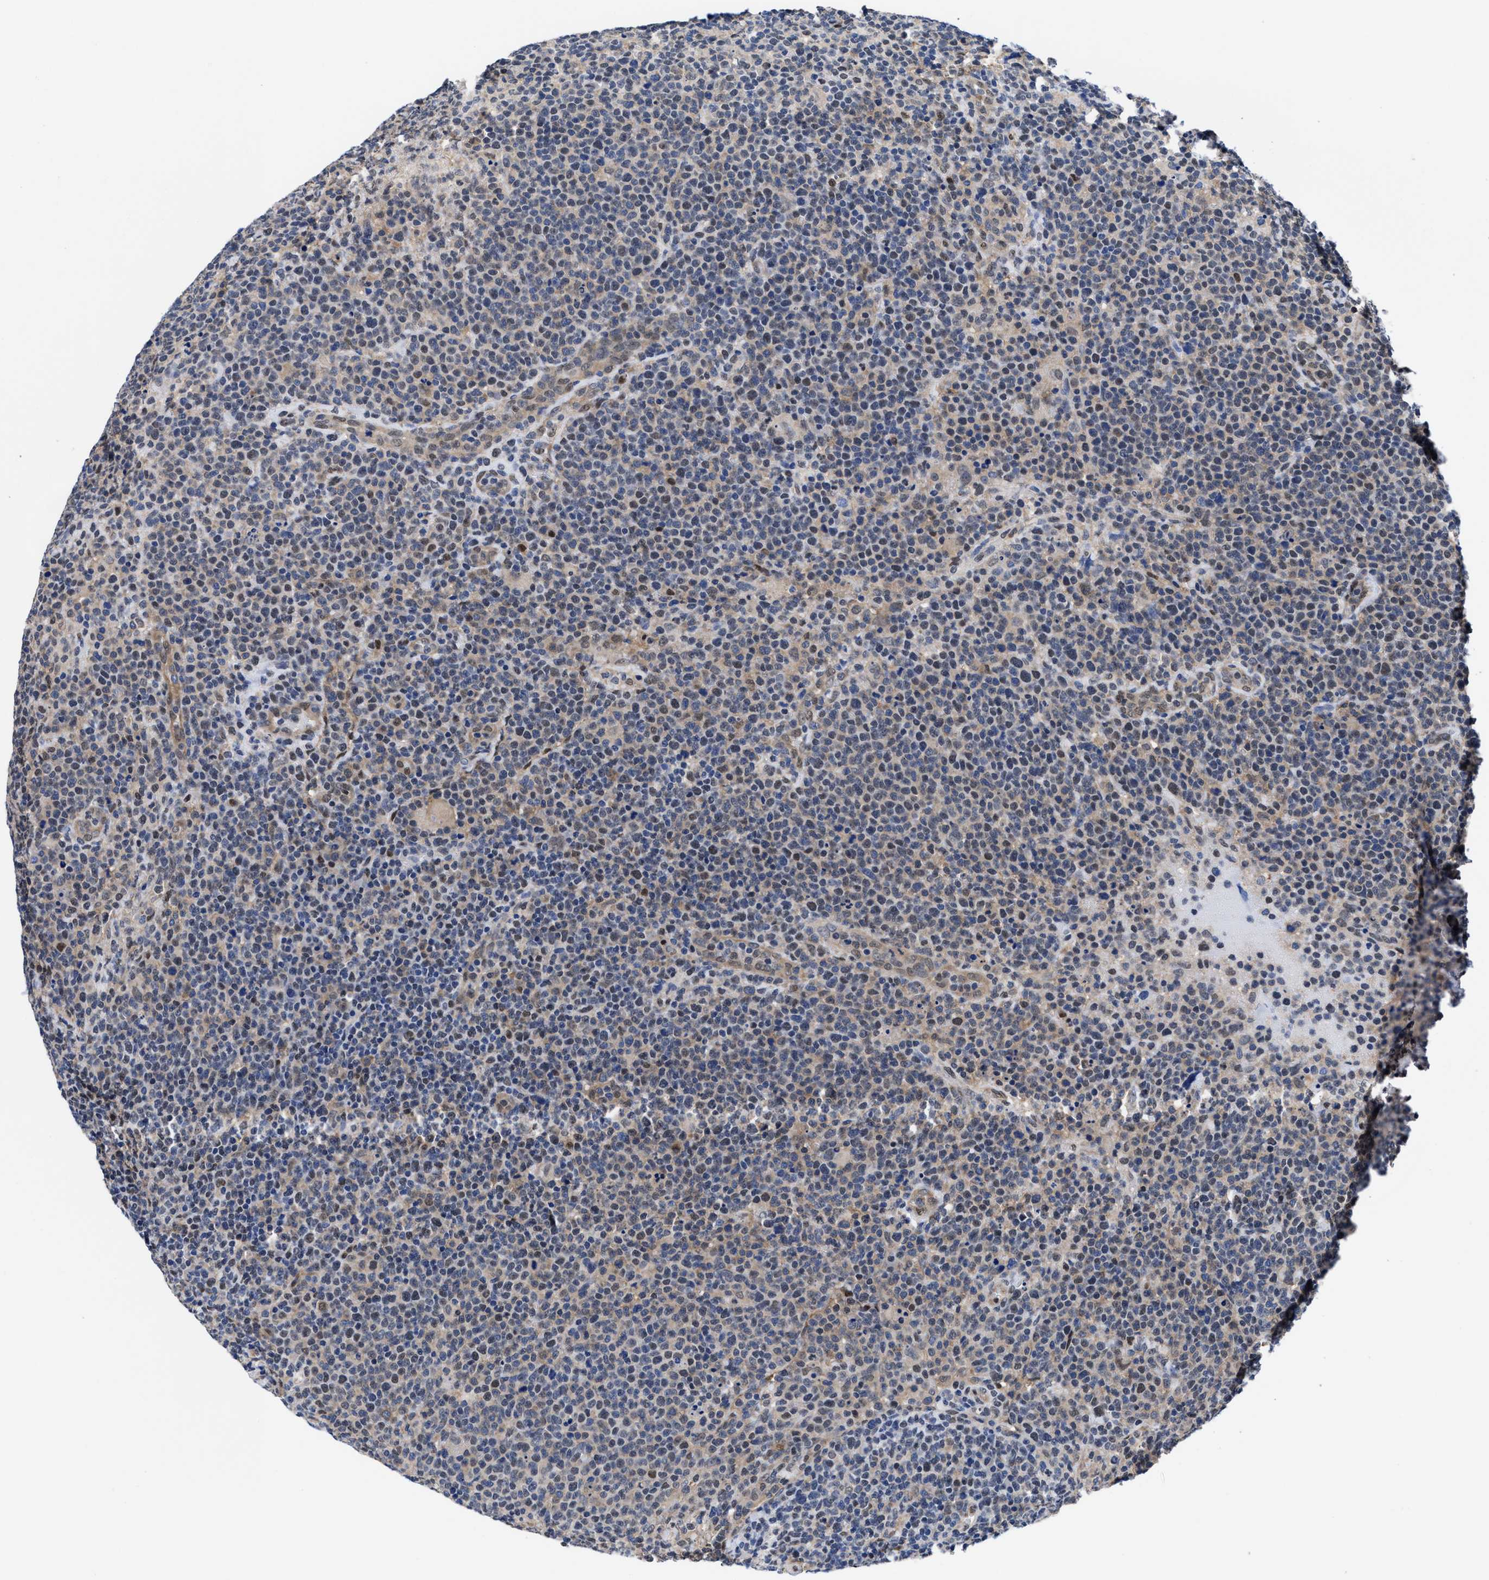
{"staining": {"intensity": "weak", "quantity": "25%-75%", "location": "cytoplasmic/membranous,nuclear"}, "tissue": "lymphoma", "cell_type": "Tumor cells", "image_type": "cancer", "snomed": [{"axis": "morphology", "description": "Malignant lymphoma, non-Hodgkin's type, High grade"}, {"axis": "topography", "description": "Lymph node"}], "caption": "Immunohistochemical staining of lymphoma shows weak cytoplasmic/membranous and nuclear protein positivity in about 25%-75% of tumor cells. The staining is performed using DAB brown chromogen to label protein expression. The nuclei are counter-stained blue using hematoxylin.", "gene": "ACLY", "patient": {"sex": "male", "age": 61}}